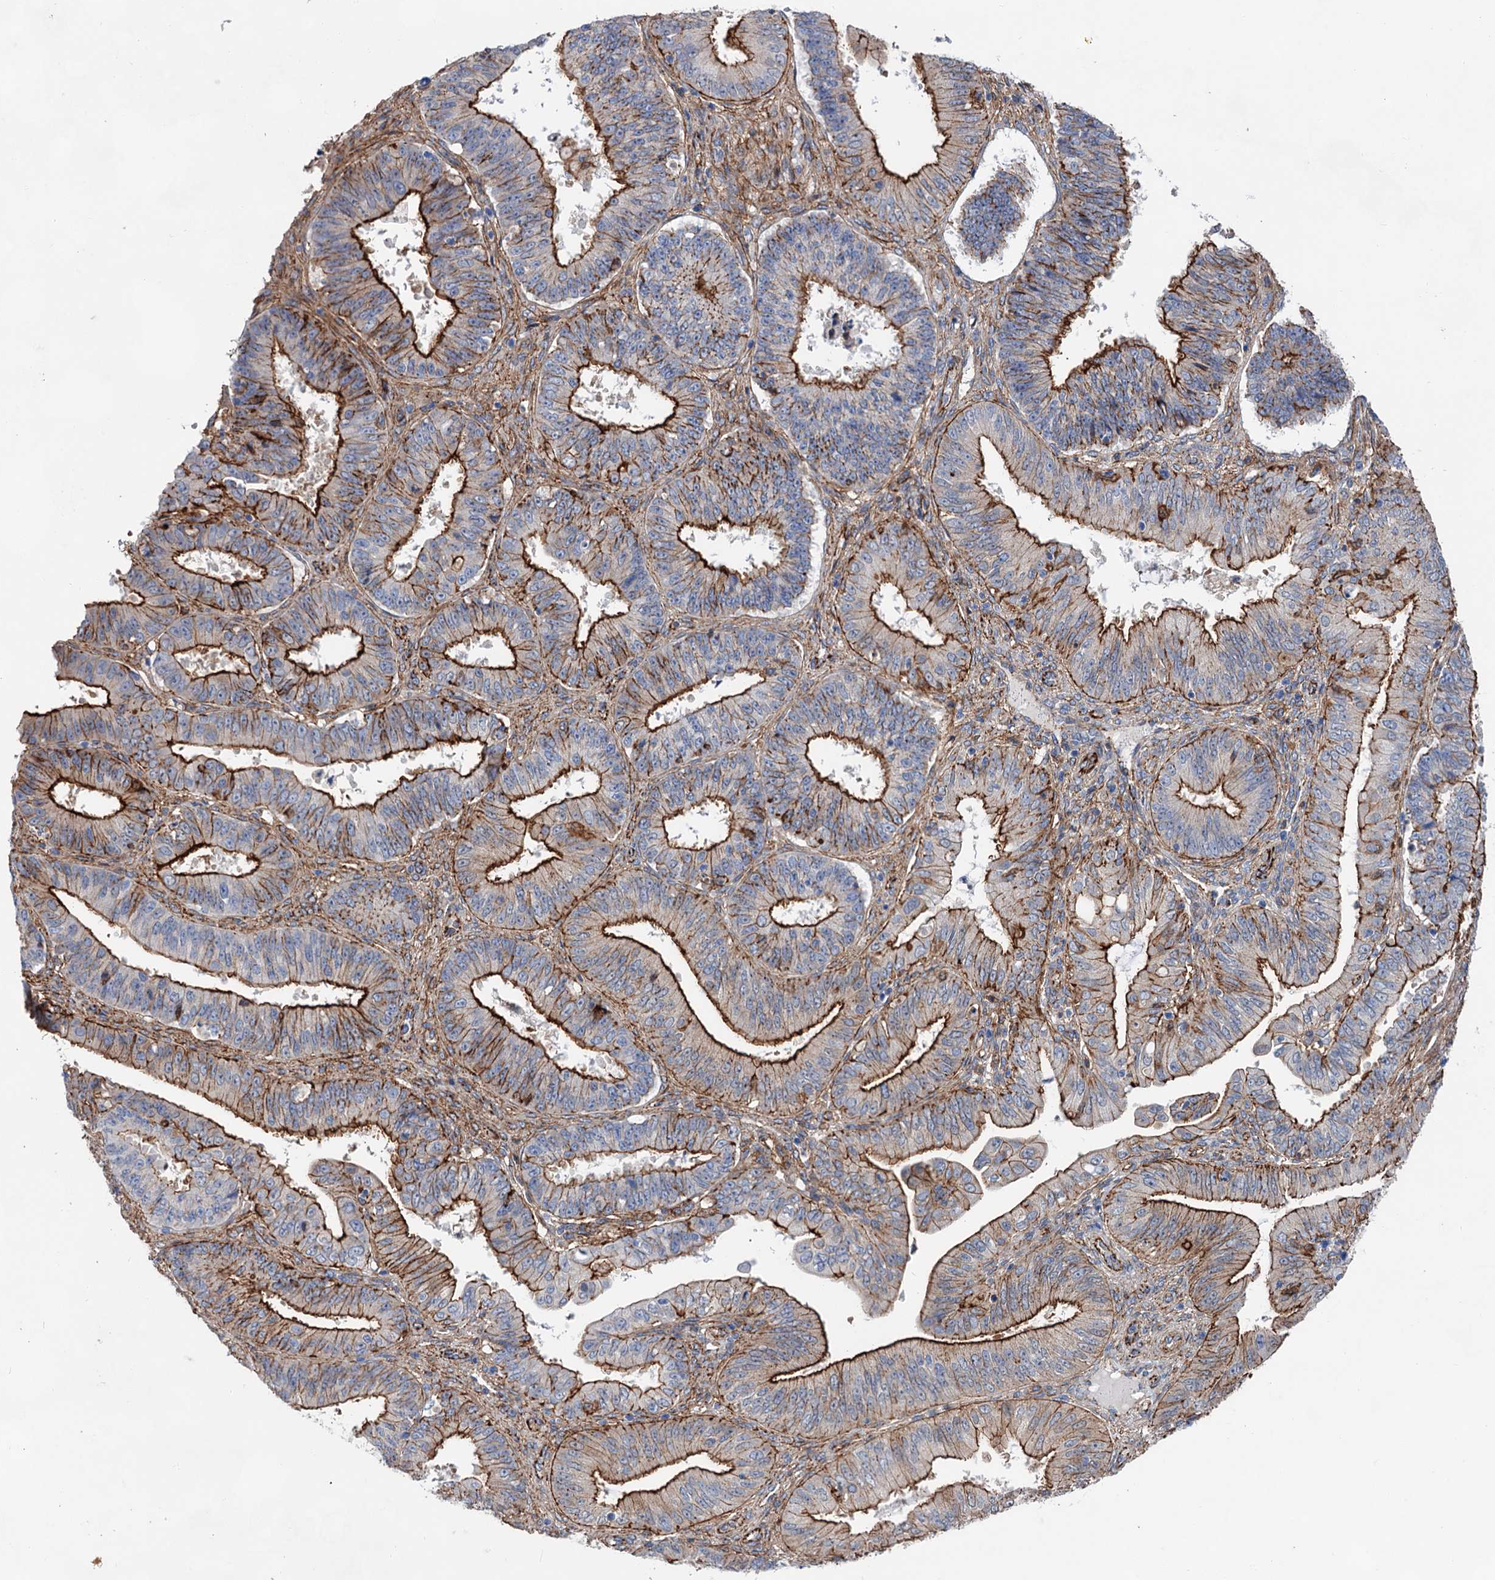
{"staining": {"intensity": "strong", "quantity": ">75%", "location": "cytoplasmic/membranous"}, "tissue": "ovarian cancer", "cell_type": "Tumor cells", "image_type": "cancer", "snomed": [{"axis": "morphology", "description": "Carcinoma, endometroid"}, {"axis": "topography", "description": "Appendix"}, {"axis": "topography", "description": "Ovary"}], "caption": "Tumor cells reveal high levels of strong cytoplasmic/membranous positivity in about >75% of cells in ovarian endometroid carcinoma.", "gene": "TMTC3", "patient": {"sex": "female", "age": 42}}